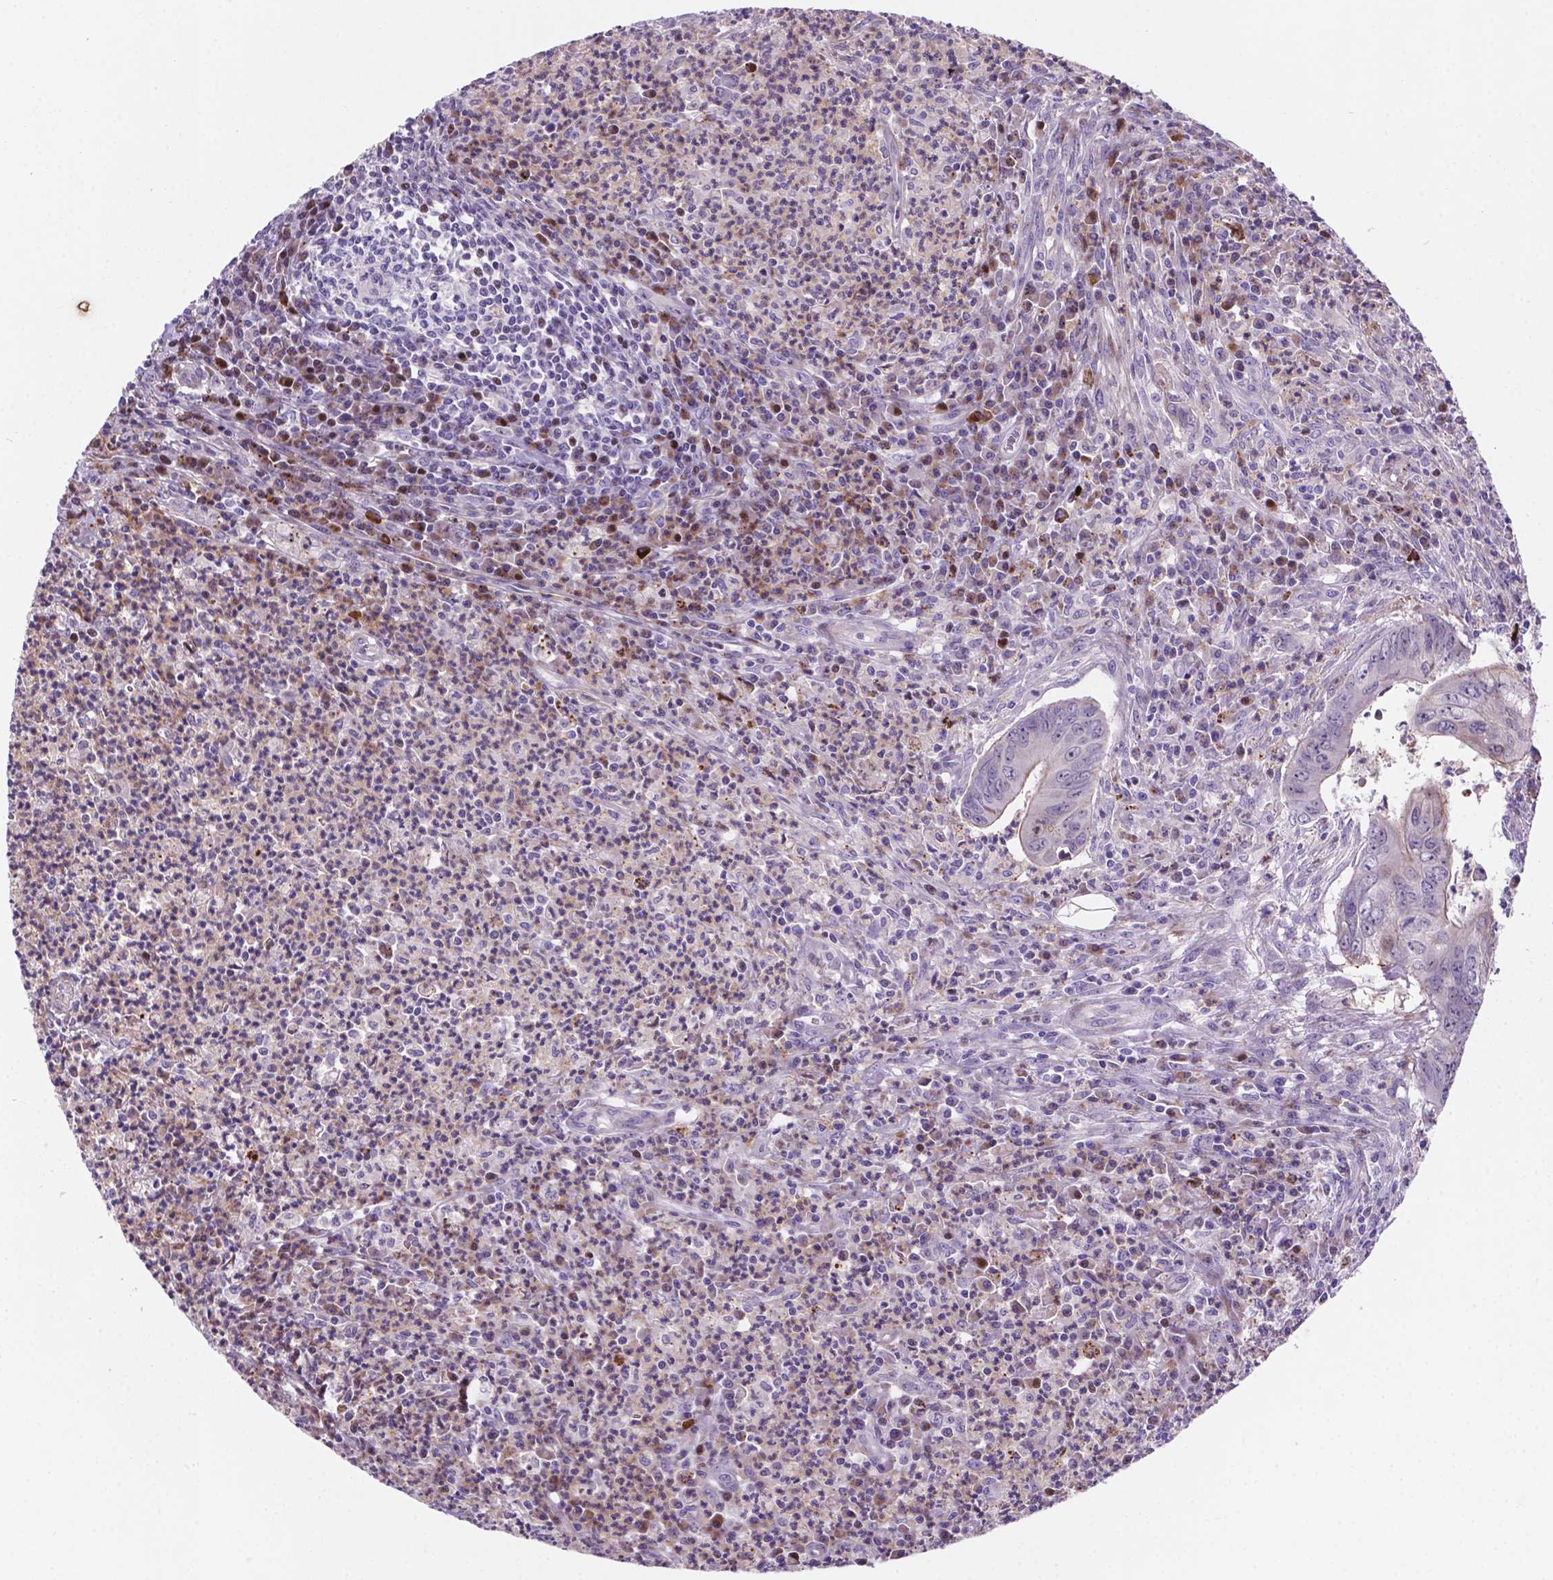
{"staining": {"intensity": "moderate", "quantity": "<25%", "location": "nuclear"}, "tissue": "colorectal cancer", "cell_type": "Tumor cells", "image_type": "cancer", "snomed": [{"axis": "morphology", "description": "Adenocarcinoma, NOS"}, {"axis": "topography", "description": "Colon"}], "caption": "Human colorectal cancer stained for a protein (brown) exhibits moderate nuclear positive positivity in approximately <25% of tumor cells.", "gene": "TM4SF20", "patient": {"sex": "female", "age": 74}}